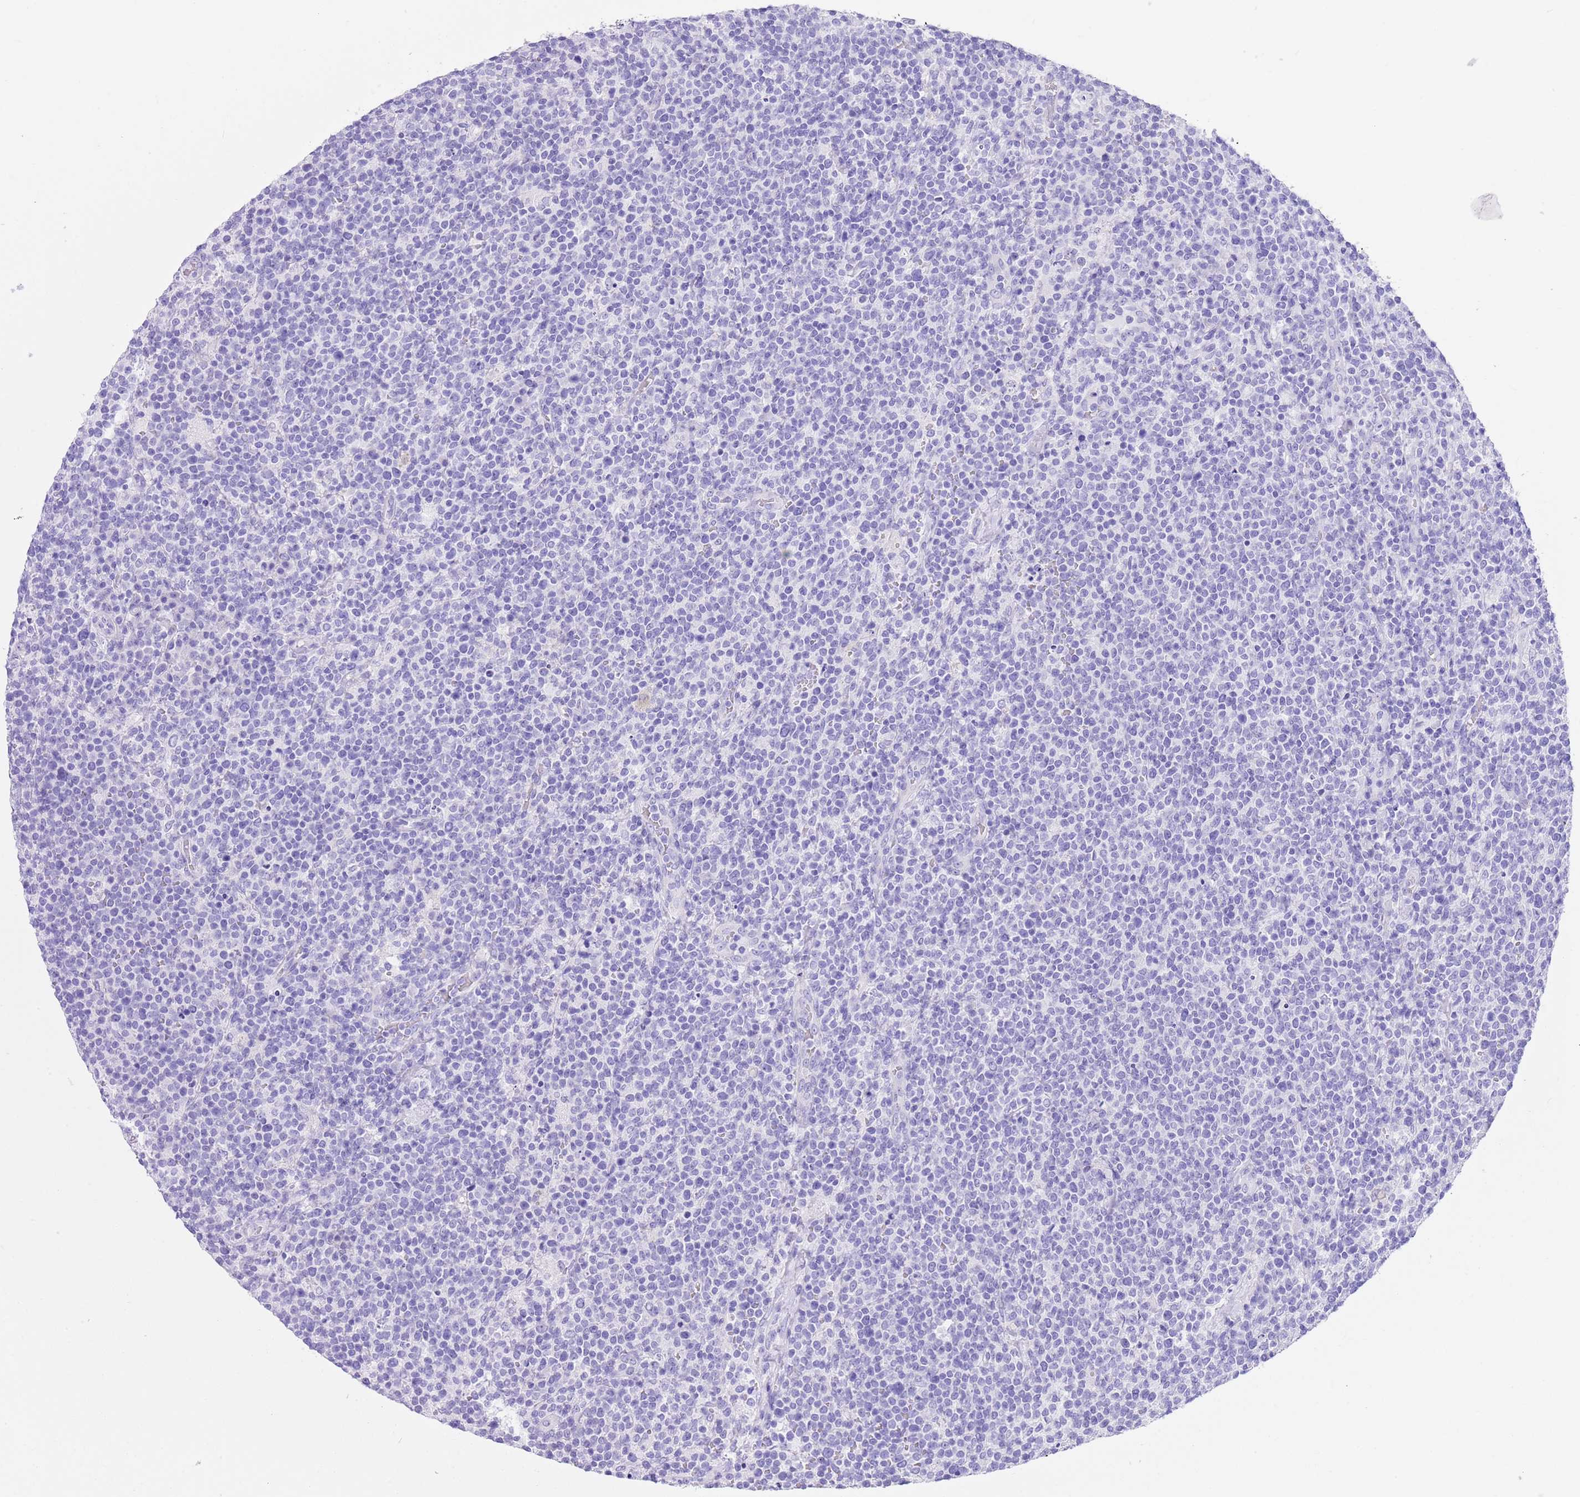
{"staining": {"intensity": "negative", "quantity": "none", "location": "none"}, "tissue": "lymphoma", "cell_type": "Tumor cells", "image_type": "cancer", "snomed": [{"axis": "morphology", "description": "Malignant lymphoma, non-Hodgkin's type, High grade"}, {"axis": "topography", "description": "Lymph node"}], "caption": "High power microscopy micrograph of an immunohistochemistry (IHC) image of lymphoma, revealing no significant staining in tumor cells.", "gene": "TMEM185B", "patient": {"sex": "male", "age": 61}}